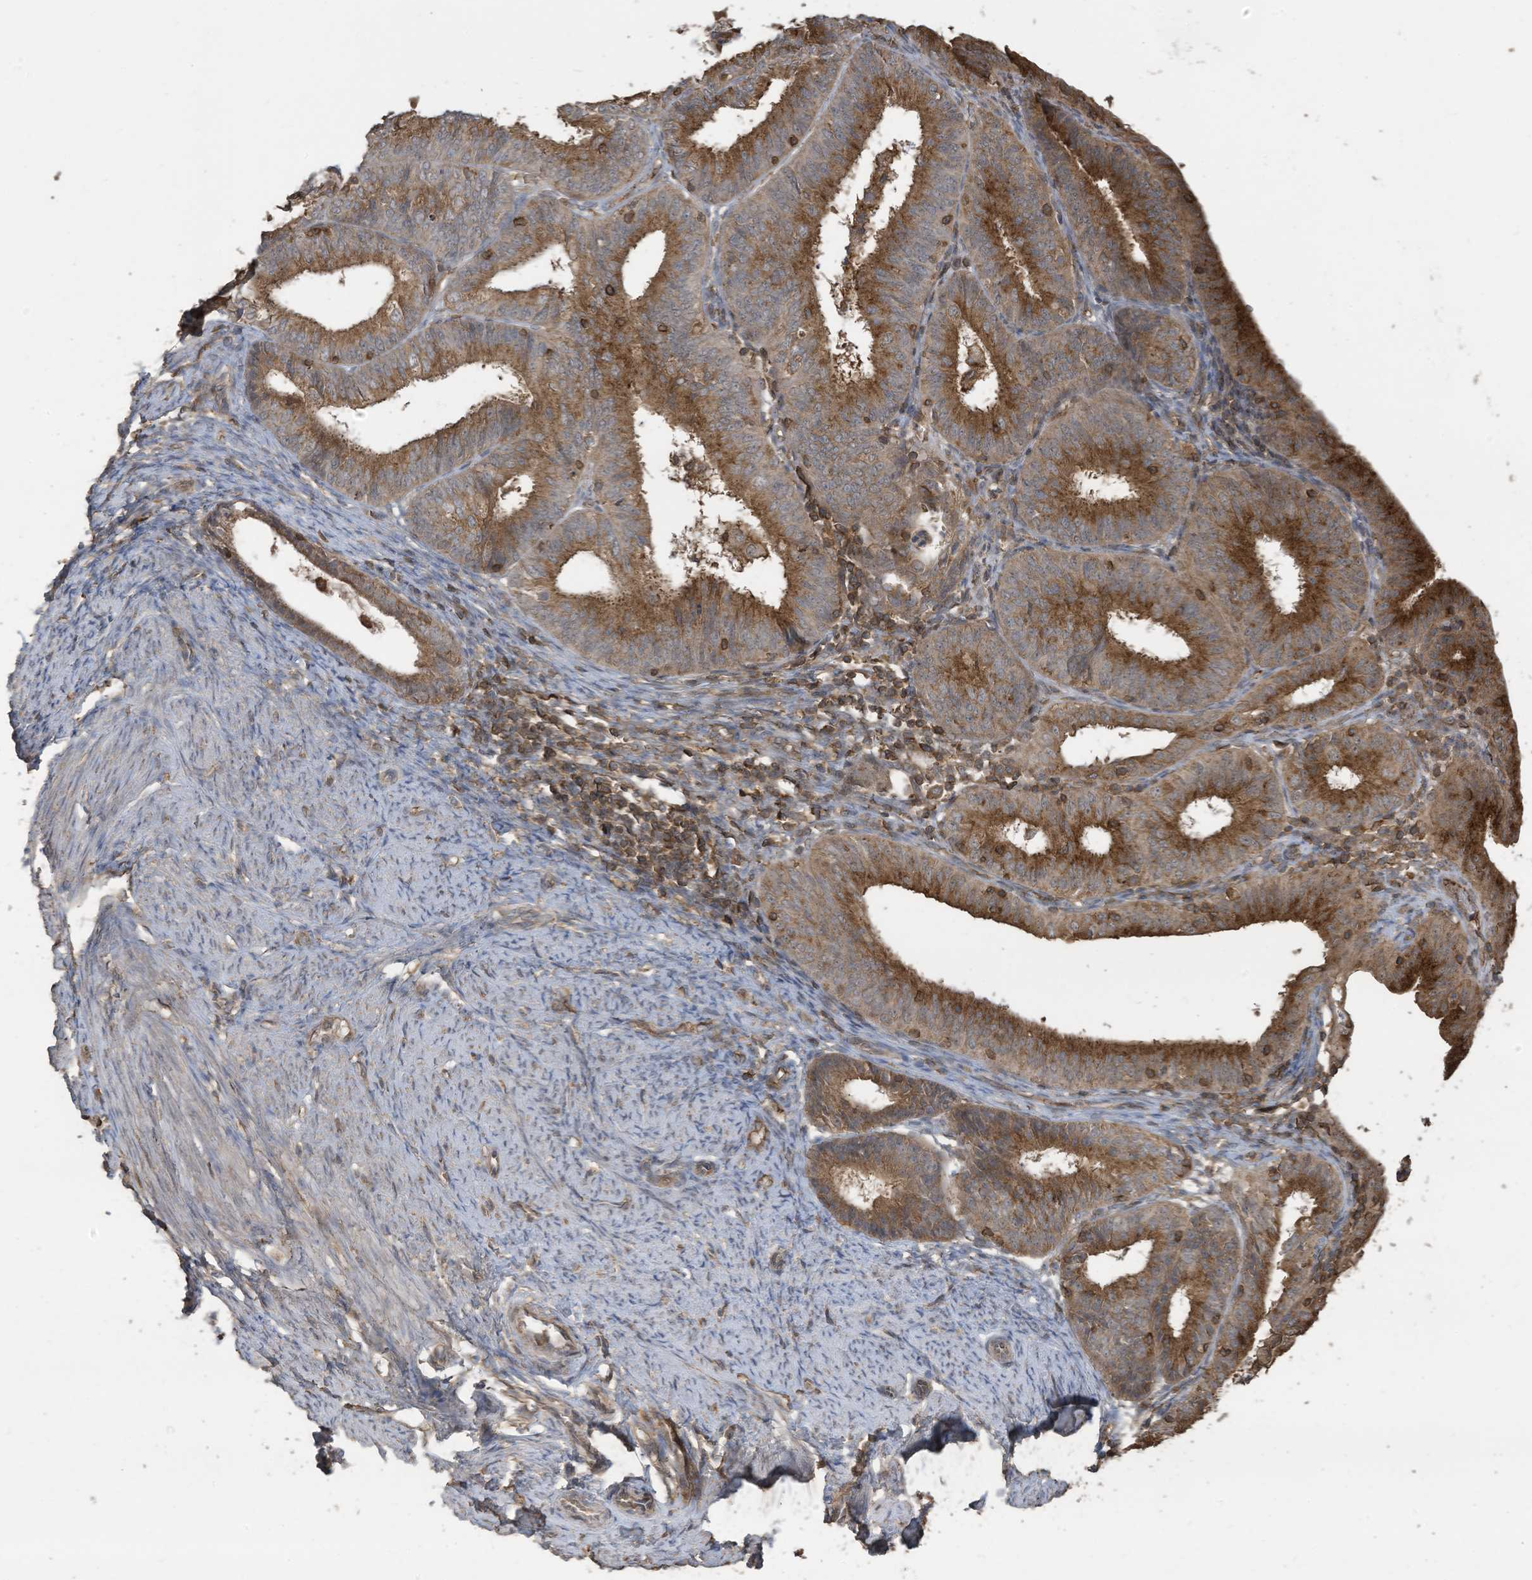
{"staining": {"intensity": "strong", "quantity": ">75%", "location": "cytoplasmic/membranous"}, "tissue": "endometrial cancer", "cell_type": "Tumor cells", "image_type": "cancer", "snomed": [{"axis": "morphology", "description": "Adenocarcinoma, NOS"}, {"axis": "topography", "description": "Endometrium"}], "caption": "Strong cytoplasmic/membranous protein expression is identified in approximately >75% of tumor cells in endometrial adenocarcinoma.", "gene": "COX10", "patient": {"sex": "female", "age": 51}}